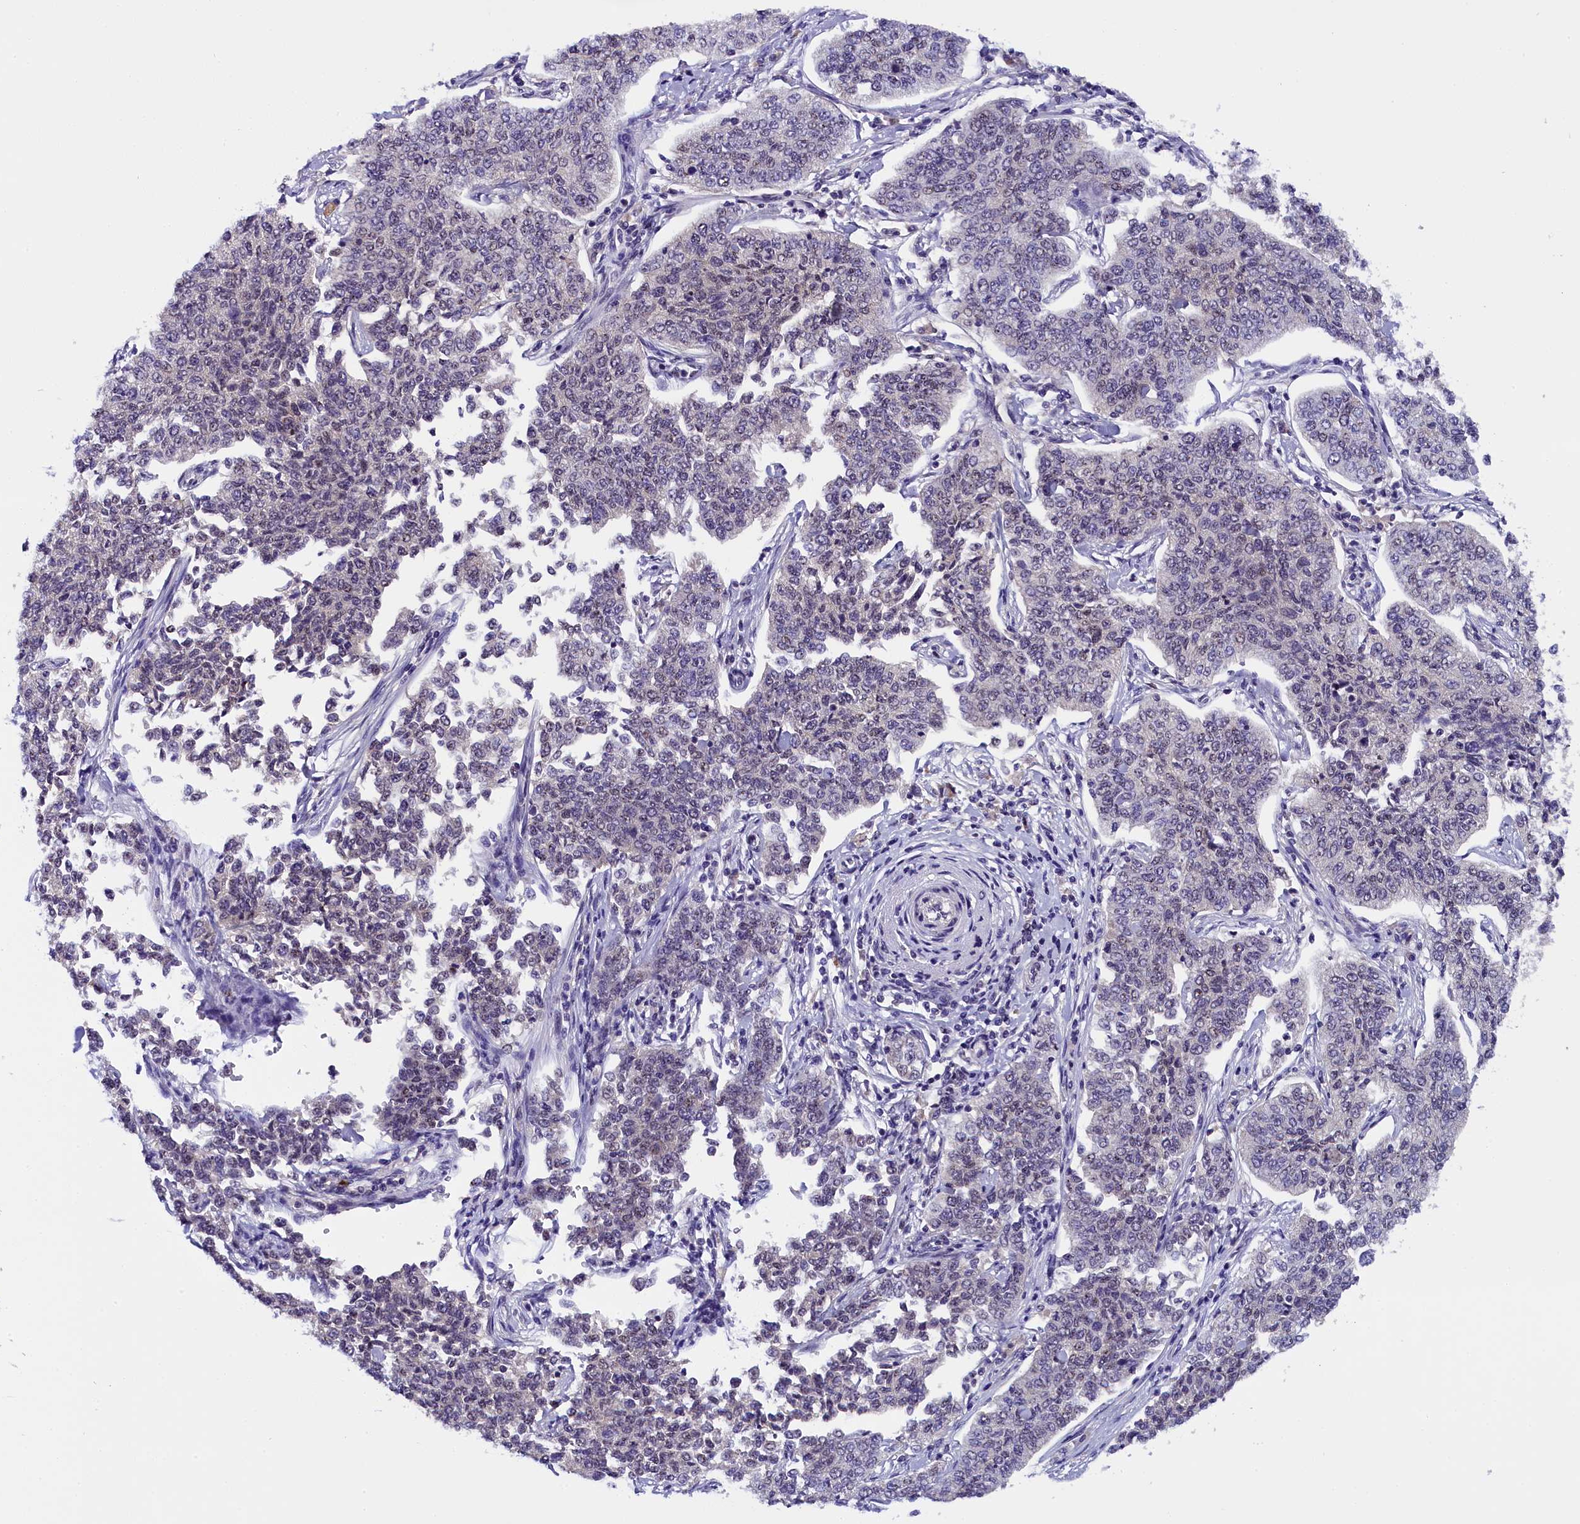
{"staining": {"intensity": "weak", "quantity": "<25%", "location": "nuclear"}, "tissue": "cervical cancer", "cell_type": "Tumor cells", "image_type": "cancer", "snomed": [{"axis": "morphology", "description": "Squamous cell carcinoma, NOS"}, {"axis": "topography", "description": "Cervix"}], "caption": "Histopathology image shows no significant protein positivity in tumor cells of cervical cancer.", "gene": "ENKD1", "patient": {"sex": "female", "age": 35}}